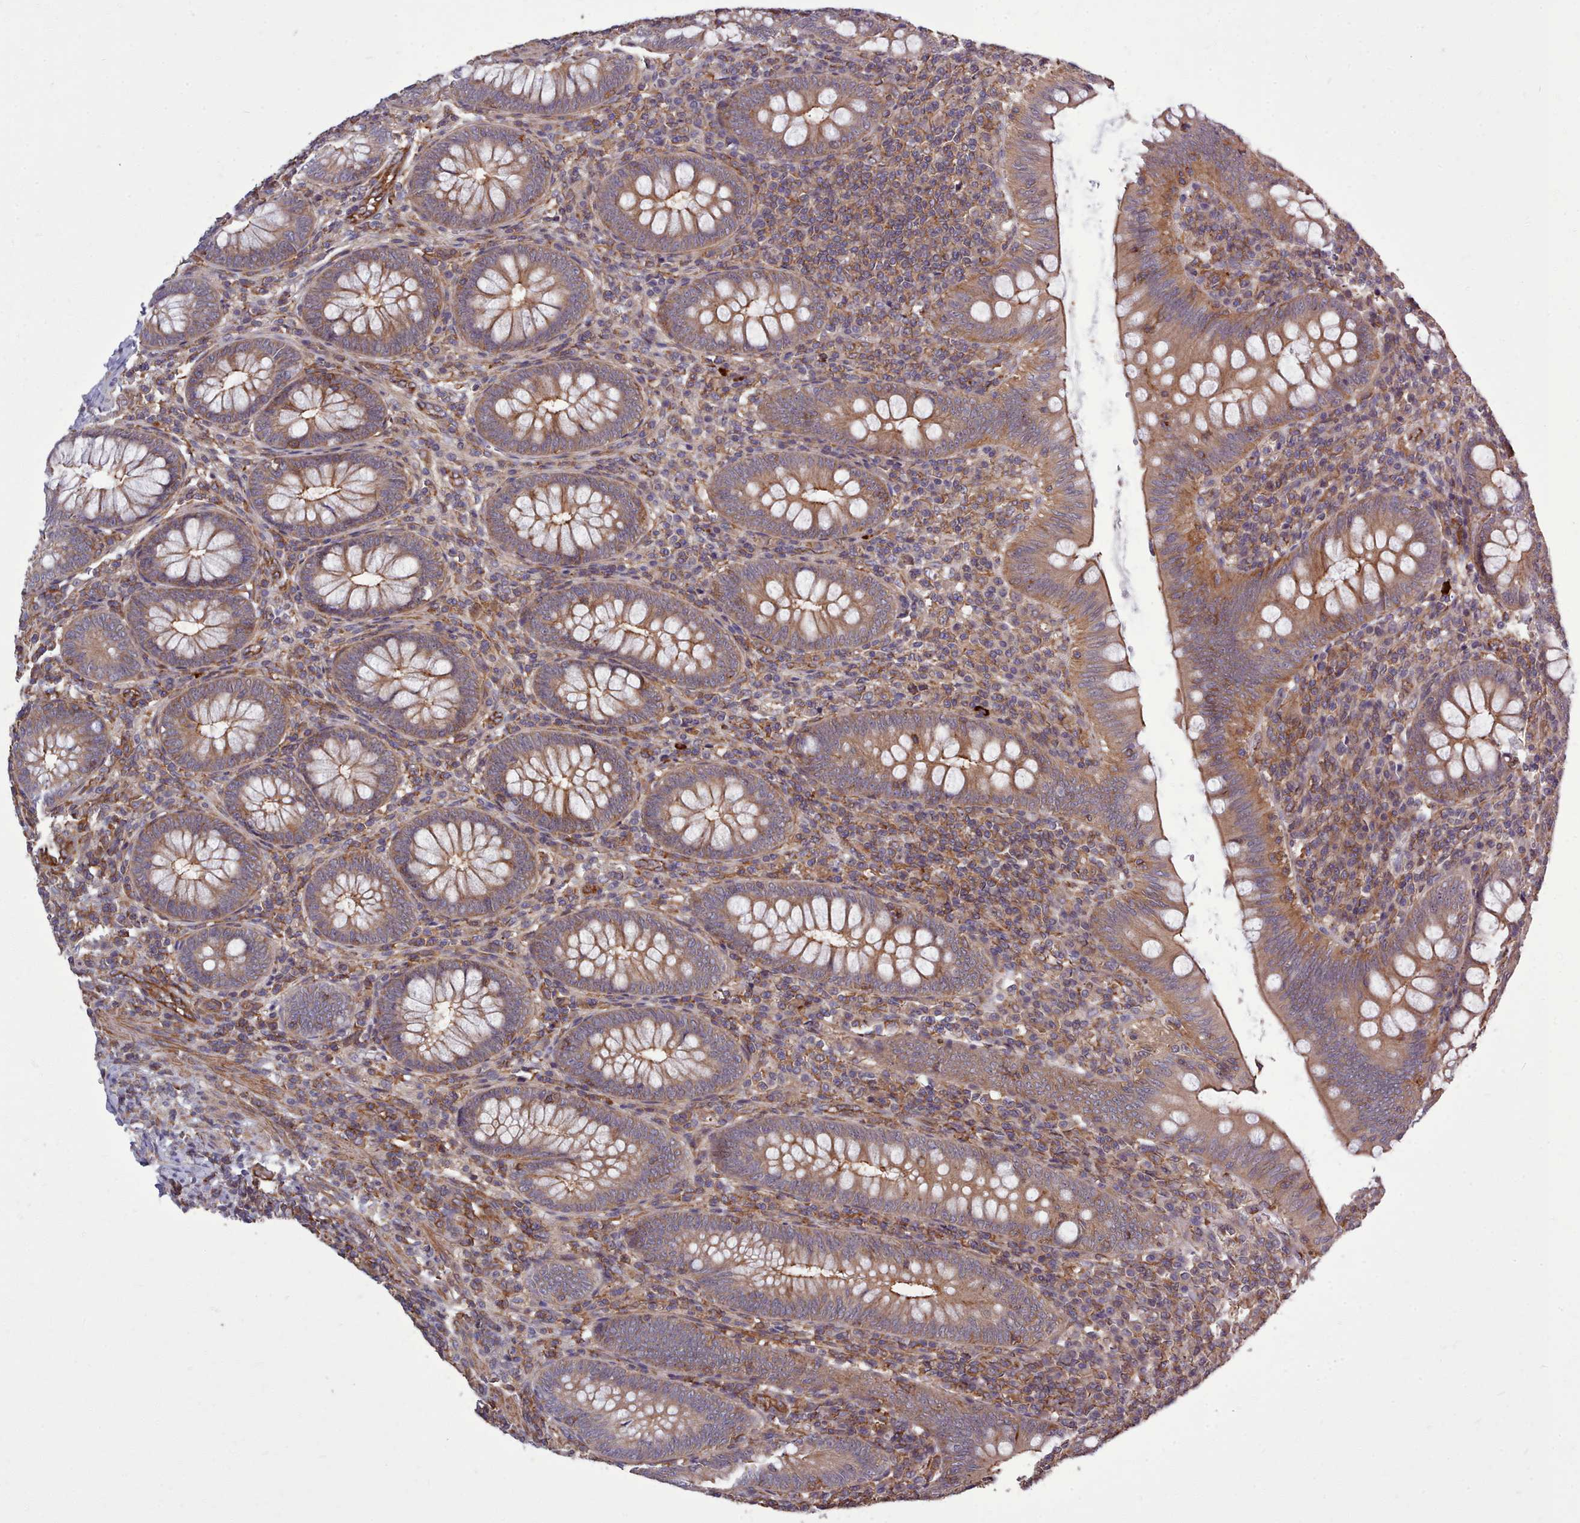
{"staining": {"intensity": "moderate", "quantity": ">75%", "location": "cytoplasmic/membranous"}, "tissue": "appendix", "cell_type": "Glandular cells", "image_type": "normal", "snomed": [{"axis": "morphology", "description": "Normal tissue, NOS"}, {"axis": "topography", "description": "Appendix"}], "caption": "Appendix stained with a brown dye demonstrates moderate cytoplasmic/membranous positive expression in approximately >75% of glandular cells.", "gene": "STUB1", "patient": {"sex": "male", "age": 14}}